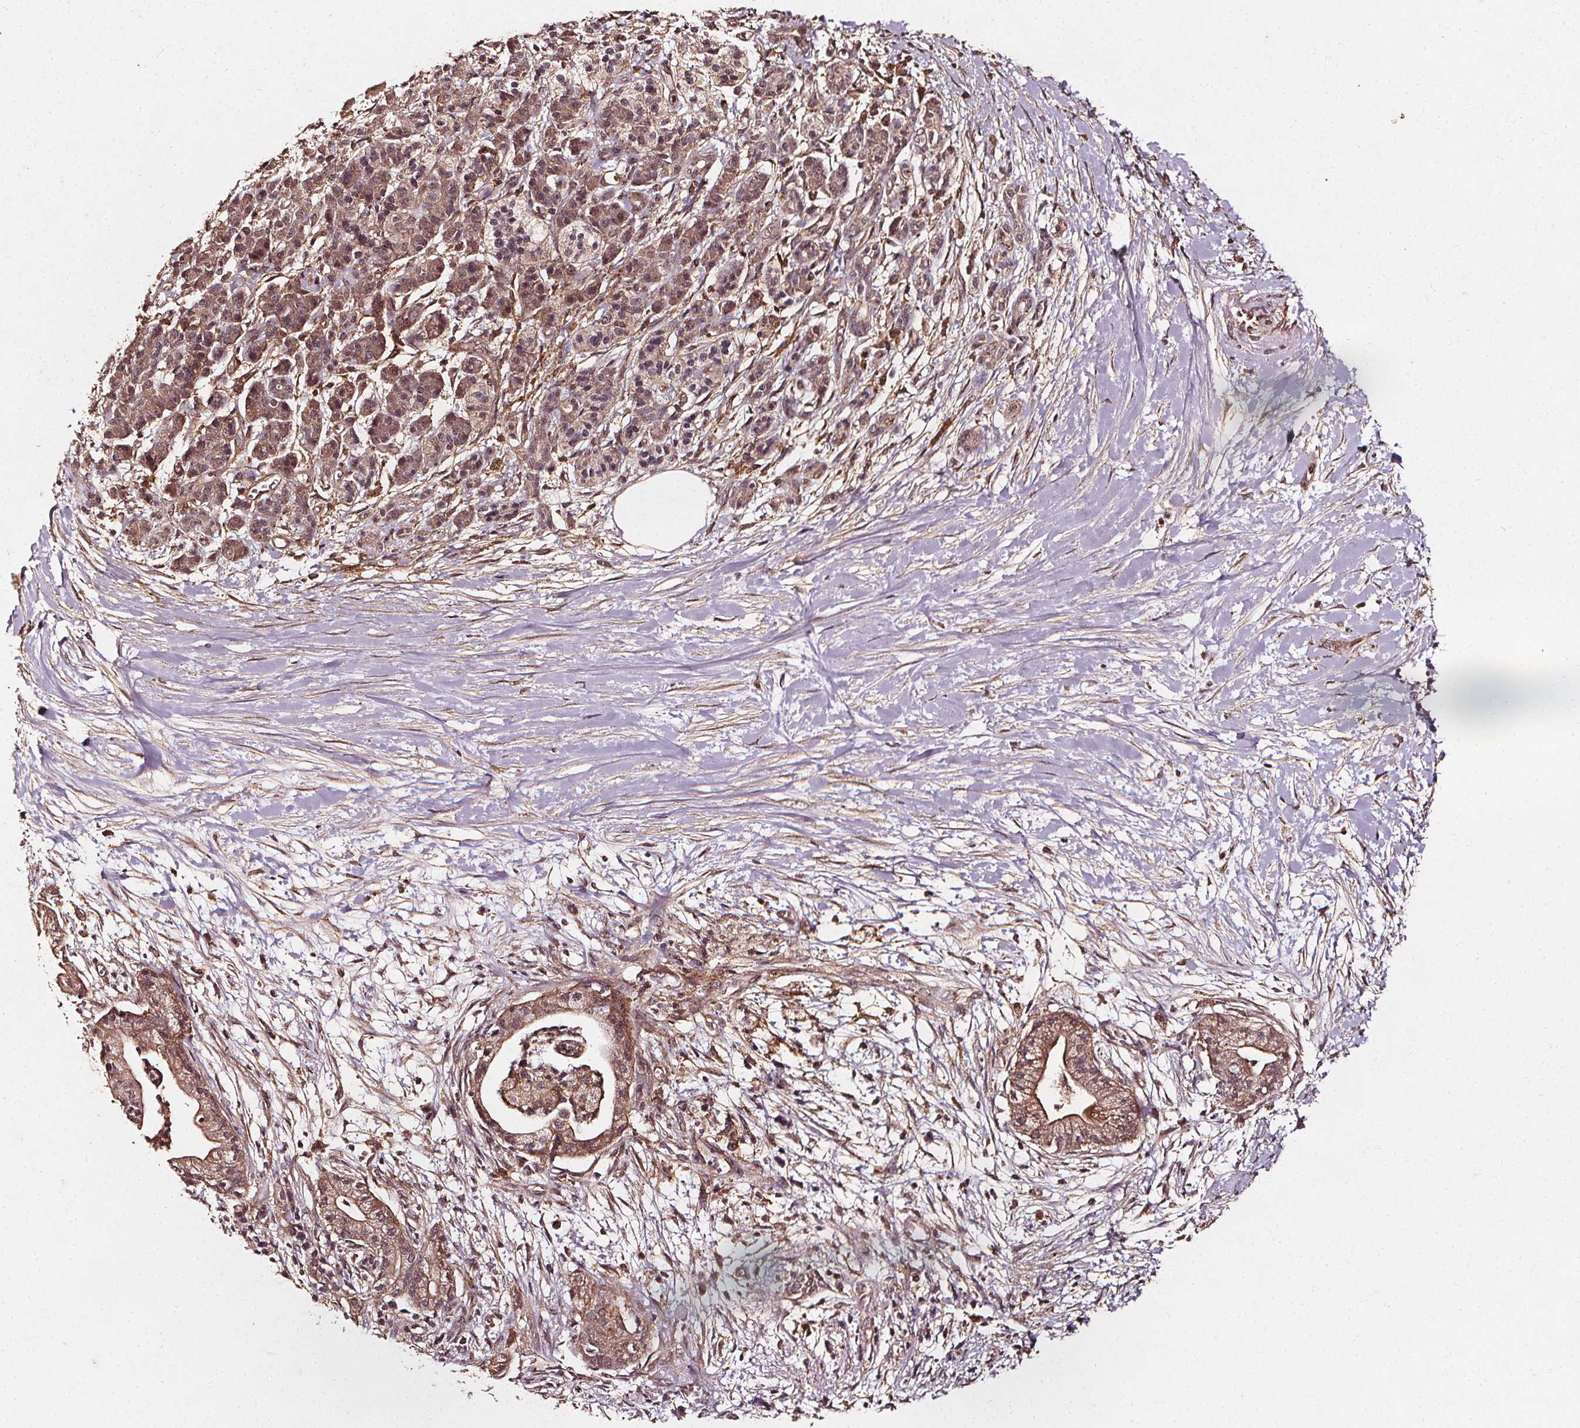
{"staining": {"intensity": "moderate", "quantity": ">75%", "location": "cytoplasmic/membranous"}, "tissue": "pancreatic cancer", "cell_type": "Tumor cells", "image_type": "cancer", "snomed": [{"axis": "morphology", "description": "Normal tissue, NOS"}, {"axis": "morphology", "description": "Adenocarcinoma, NOS"}, {"axis": "topography", "description": "Lymph node"}, {"axis": "topography", "description": "Pancreas"}], "caption": "Approximately >75% of tumor cells in pancreatic cancer (adenocarcinoma) reveal moderate cytoplasmic/membranous protein expression as visualized by brown immunohistochemical staining.", "gene": "ABCA1", "patient": {"sex": "female", "age": 58}}